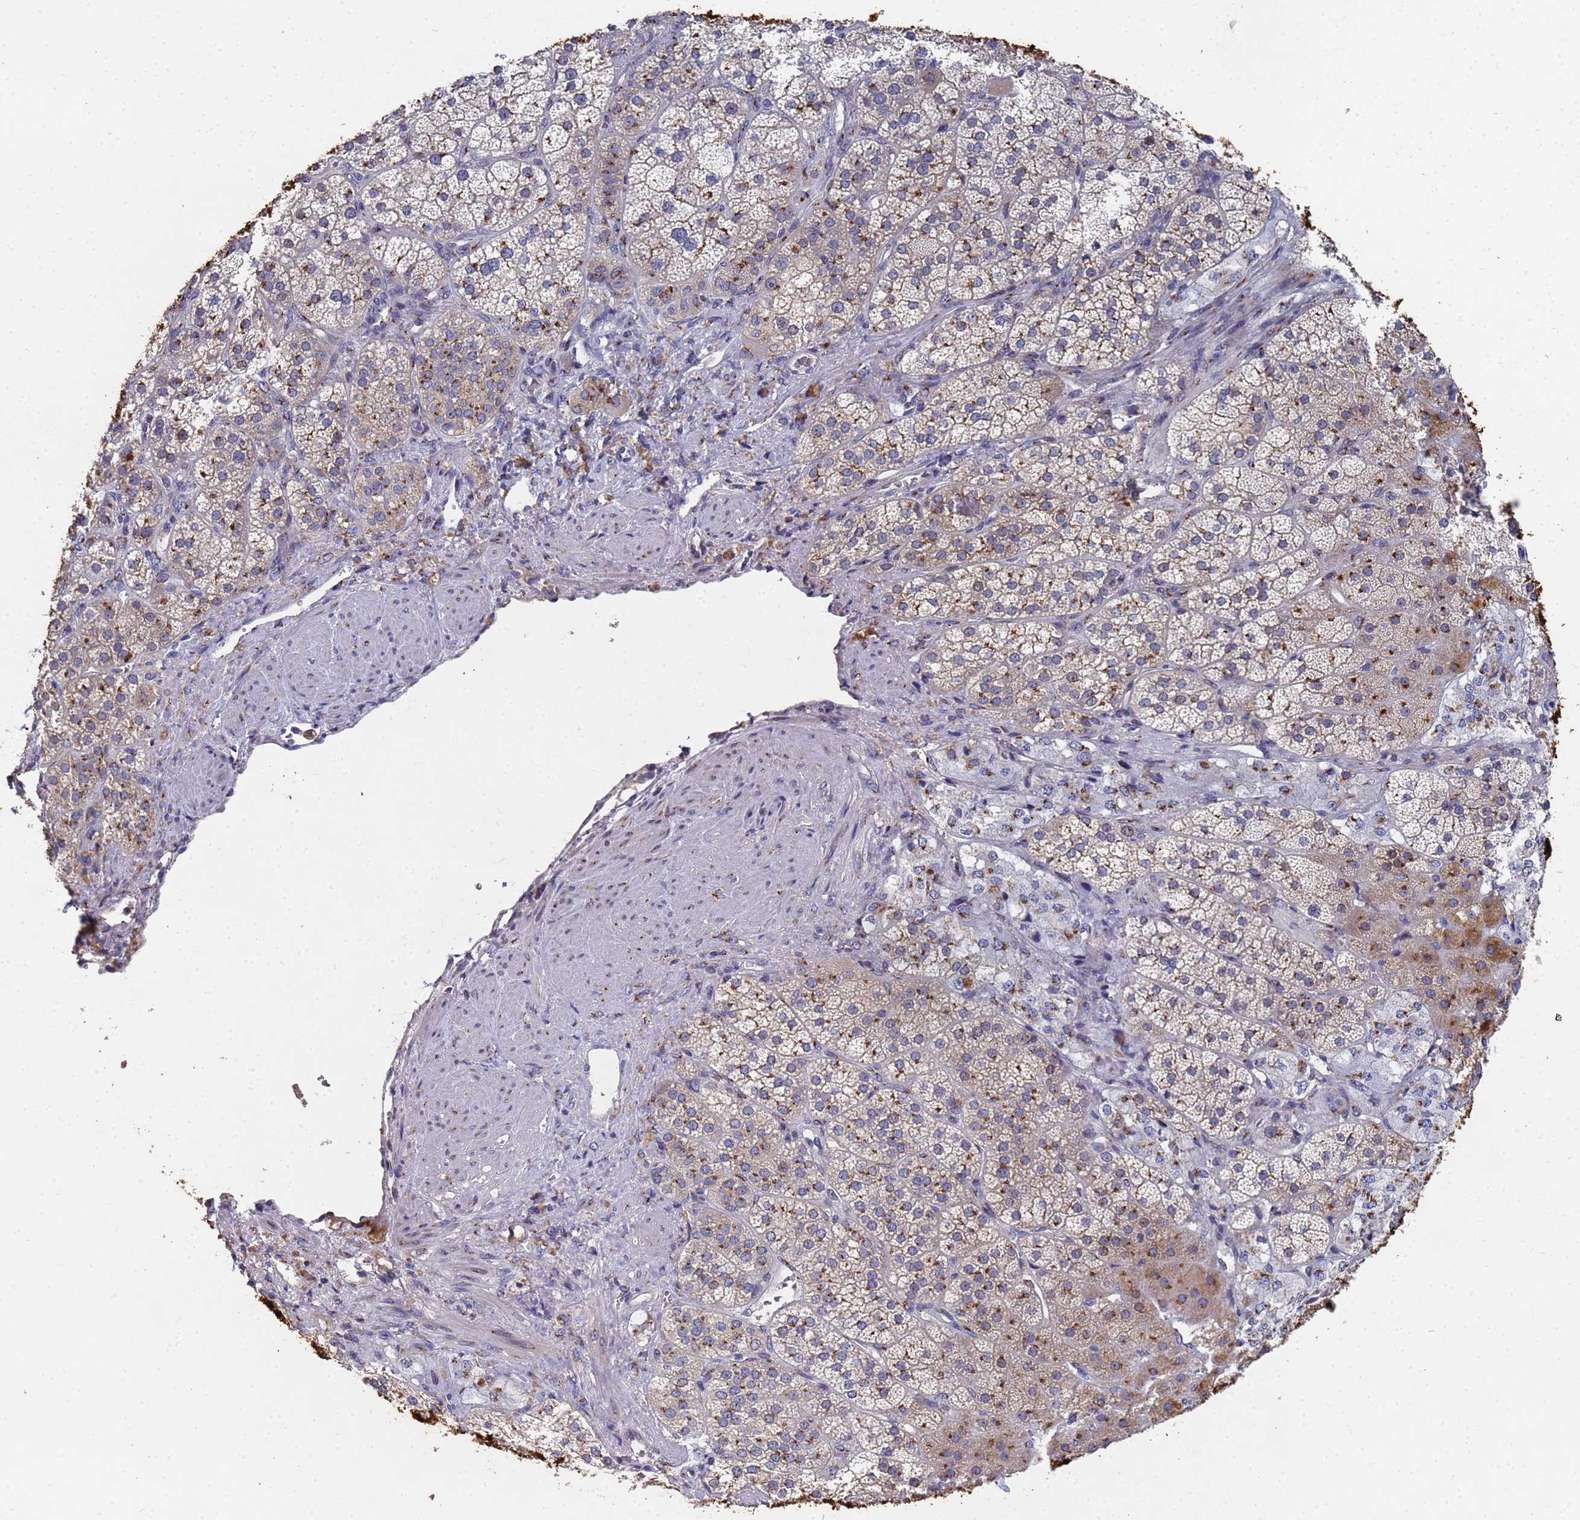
{"staining": {"intensity": "moderate", "quantity": ">75%", "location": "cytoplasmic/membranous"}, "tissue": "adrenal gland", "cell_type": "Glandular cells", "image_type": "normal", "snomed": [{"axis": "morphology", "description": "Normal tissue, NOS"}, {"axis": "topography", "description": "Adrenal gland"}], "caption": "Adrenal gland stained with a brown dye demonstrates moderate cytoplasmic/membranous positive positivity in about >75% of glandular cells.", "gene": "NSUN6", "patient": {"sex": "male", "age": 57}}